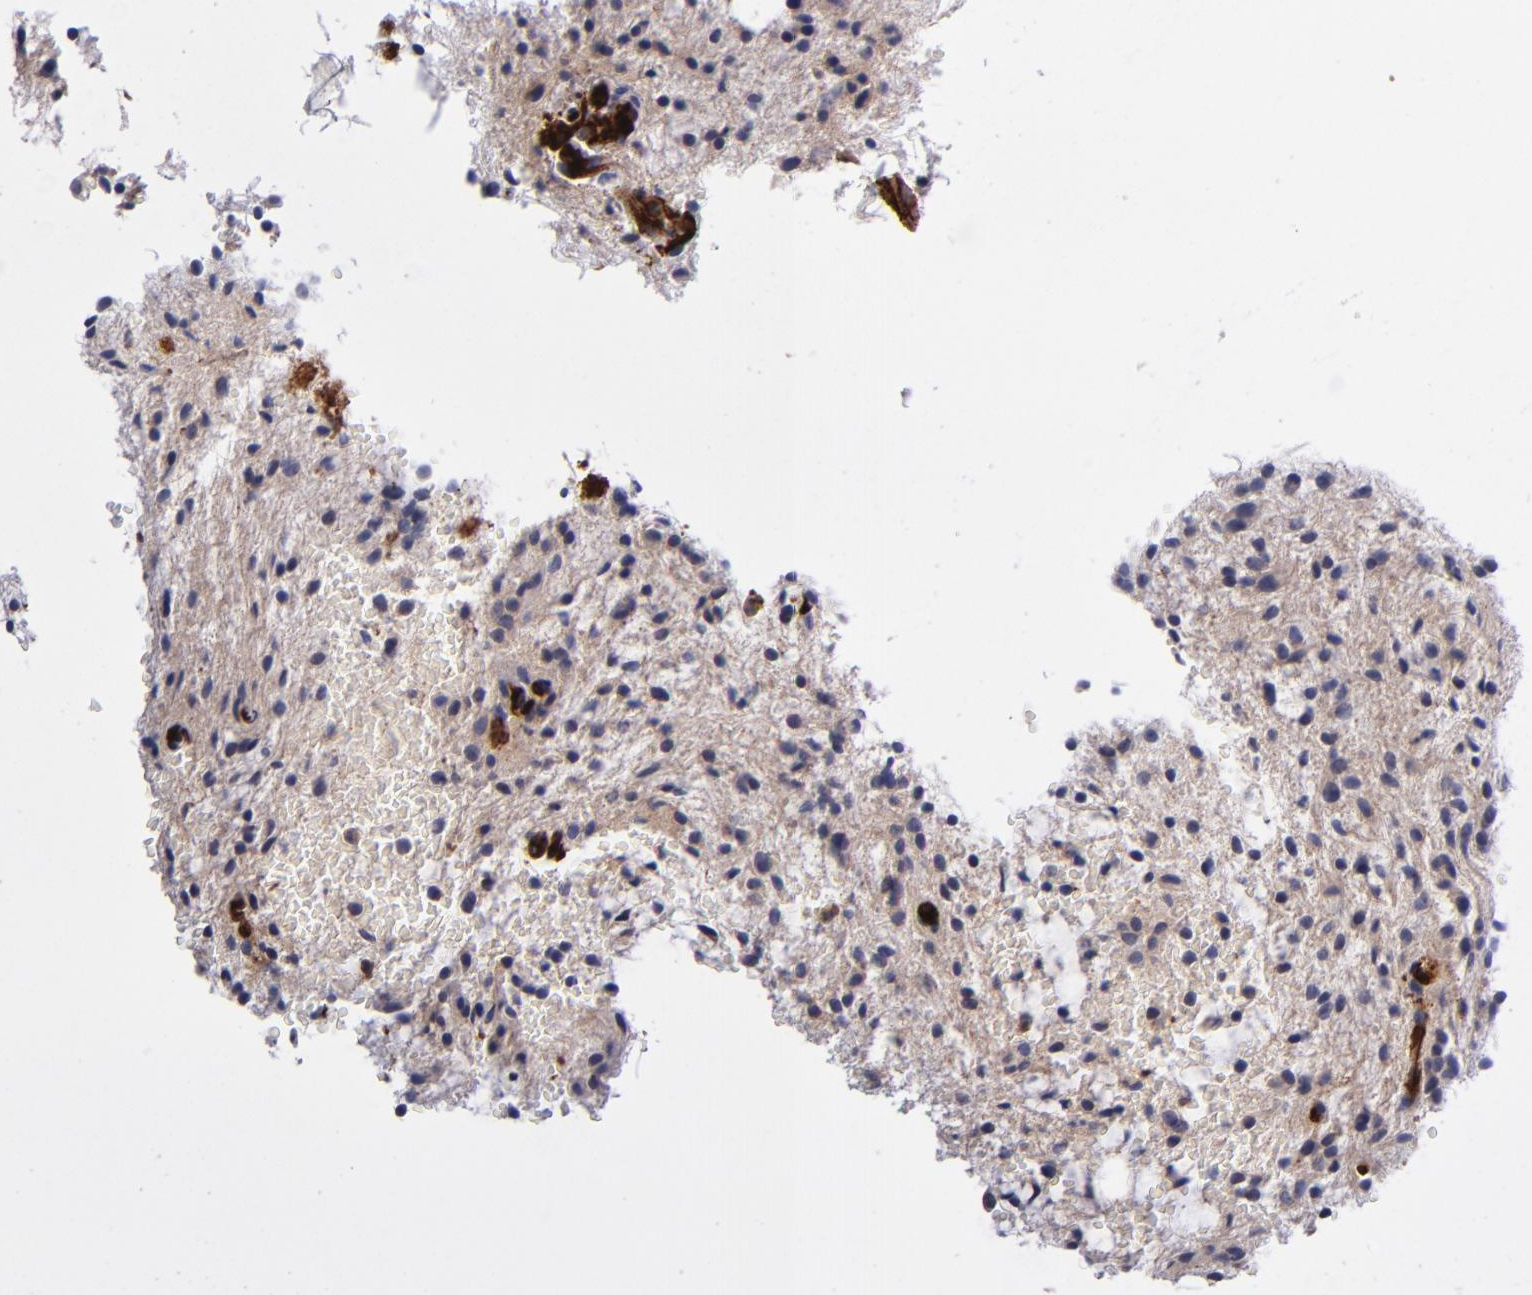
{"staining": {"intensity": "negative", "quantity": "none", "location": "none"}, "tissue": "glioma", "cell_type": "Tumor cells", "image_type": "cancer", "snomed": [{"axis": "morphology", "description": "Glioma, malignant, NOS"}, {"axis": "topography", "description": "Cerebellum"}], "caption": "Immunohistochemistry photomicrograph of glioma stained for a protein (brown), which reveals no positivity in tumor cells. (DAB immunohistochemistry, high magnification).", "gene": "CLDN5", "patient": {"sex": "female", "age": 10}}